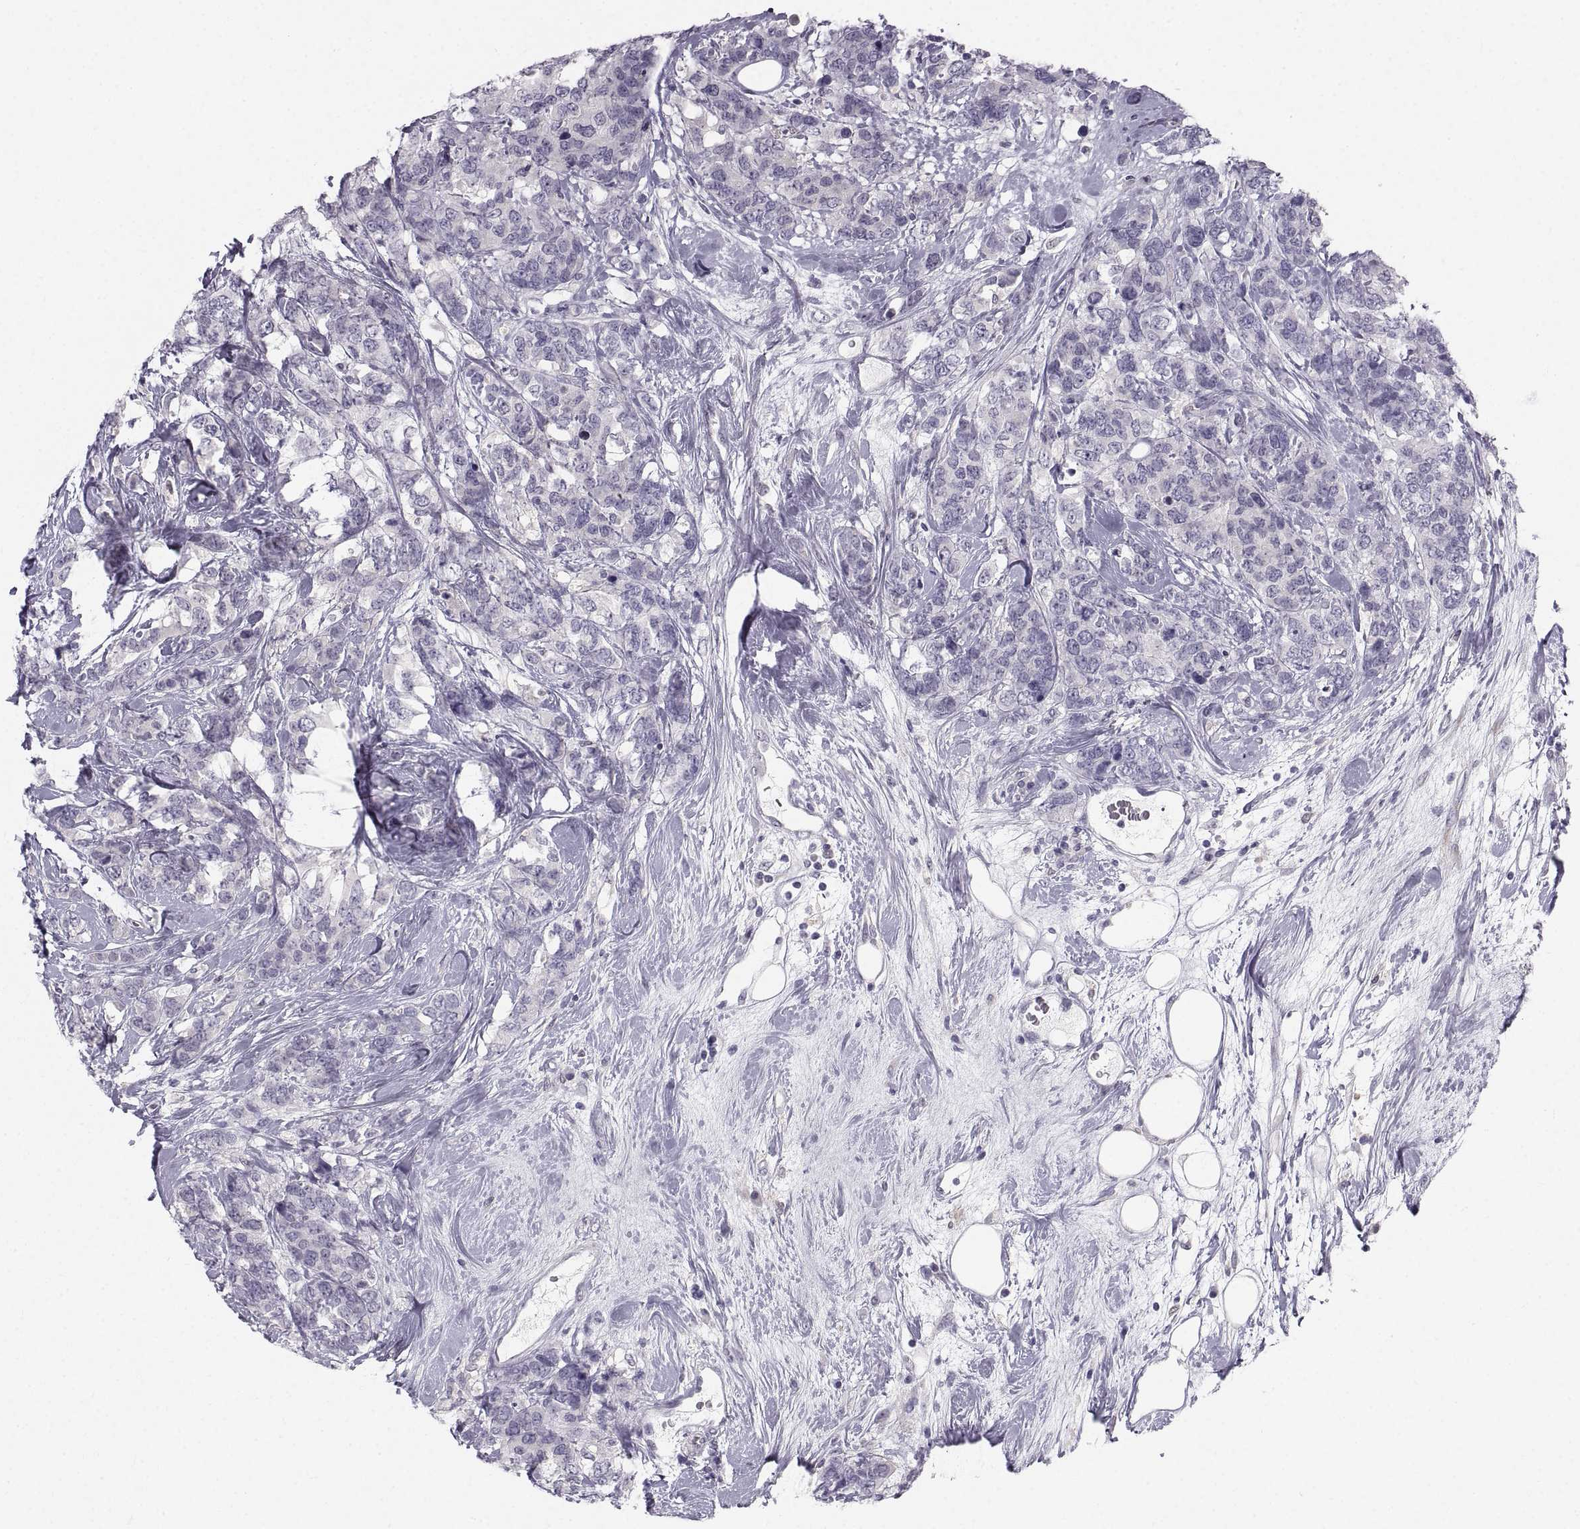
{"staining": {"intensity": "negative", "quantity": "none", "location": "none"}, "tissue": "breast cancer", "cell_type": "Tumor cells", "image_type": "cancer", "snomed": [{"axis": "morphology", "description": "Lobular carcinoma"}, {"axis": "topography", "description": "Breast"}], "caption": "This is an IHC micrograph of human breast cancer. There is no staining in tumor cells.", "gene": "ZNF185", "patient": {"sex": "female", "age": 59}}